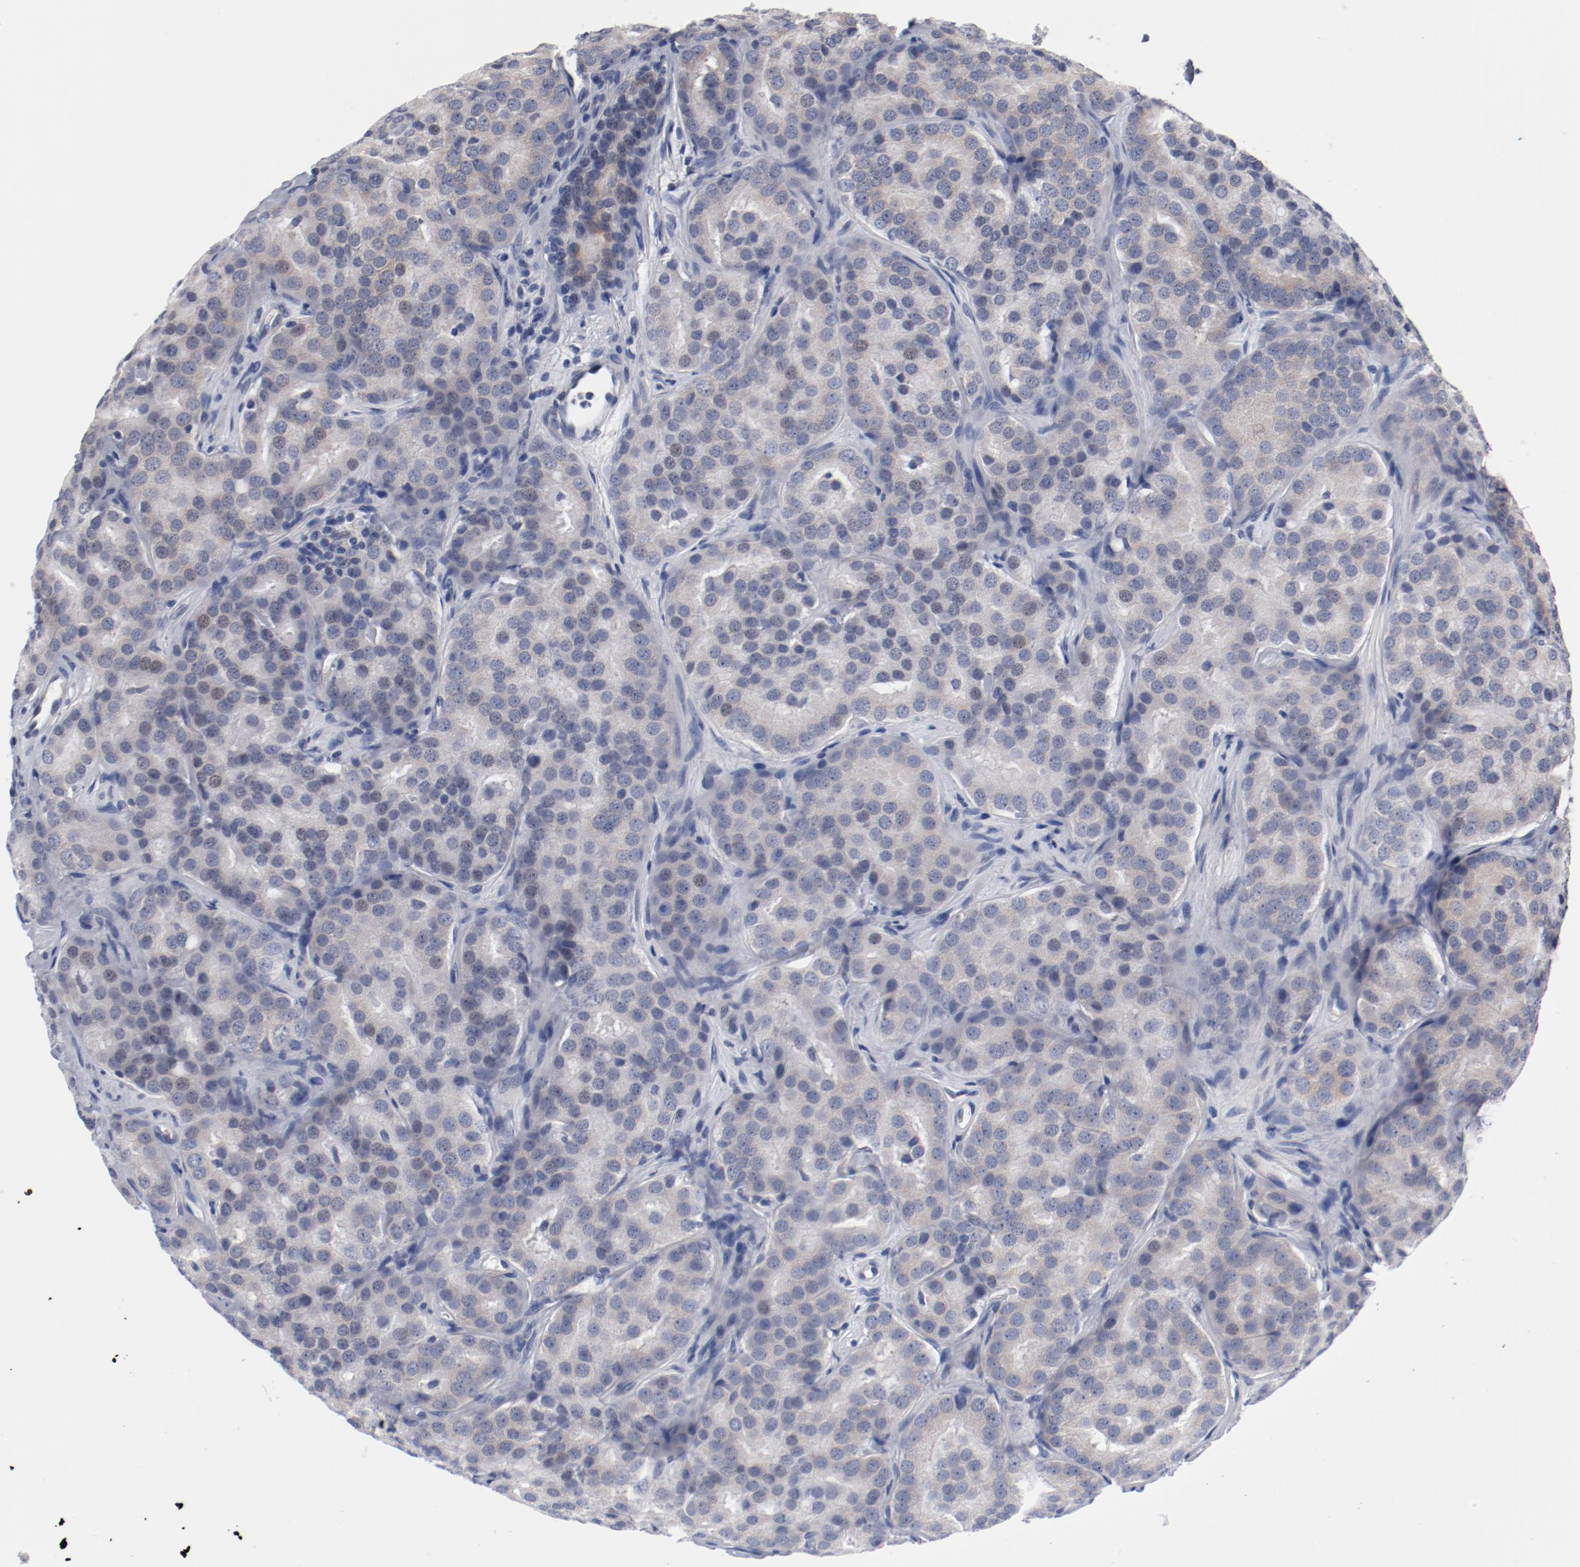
{"staining": {"intensity": "weak", "quantity": "25%-75%", "location": "cytoplasmic/membranous"}, "tissue": "prostate cancer", "cell_type": "Tumor cells", "image_type": "cancer", "snomed": [{"axis": "morphology", "description": "Adenocarcinoma, High grade"}, {"axis": "topography", "description": "Prostate"}], "caption": "Immunohistochemistry micrograph of neoplastic tissue: prostate adenocarcinoma (high-grade) stained using immunohistochemistry (IHC) shows low levels of weak protein expression localized specifically in the cytoplasmic/membranous of tumor cells, appearing as a cytoplasmic/membranous brown color.", "gene": "GPR143", "patient": {"sex": "male", "age": 64}}